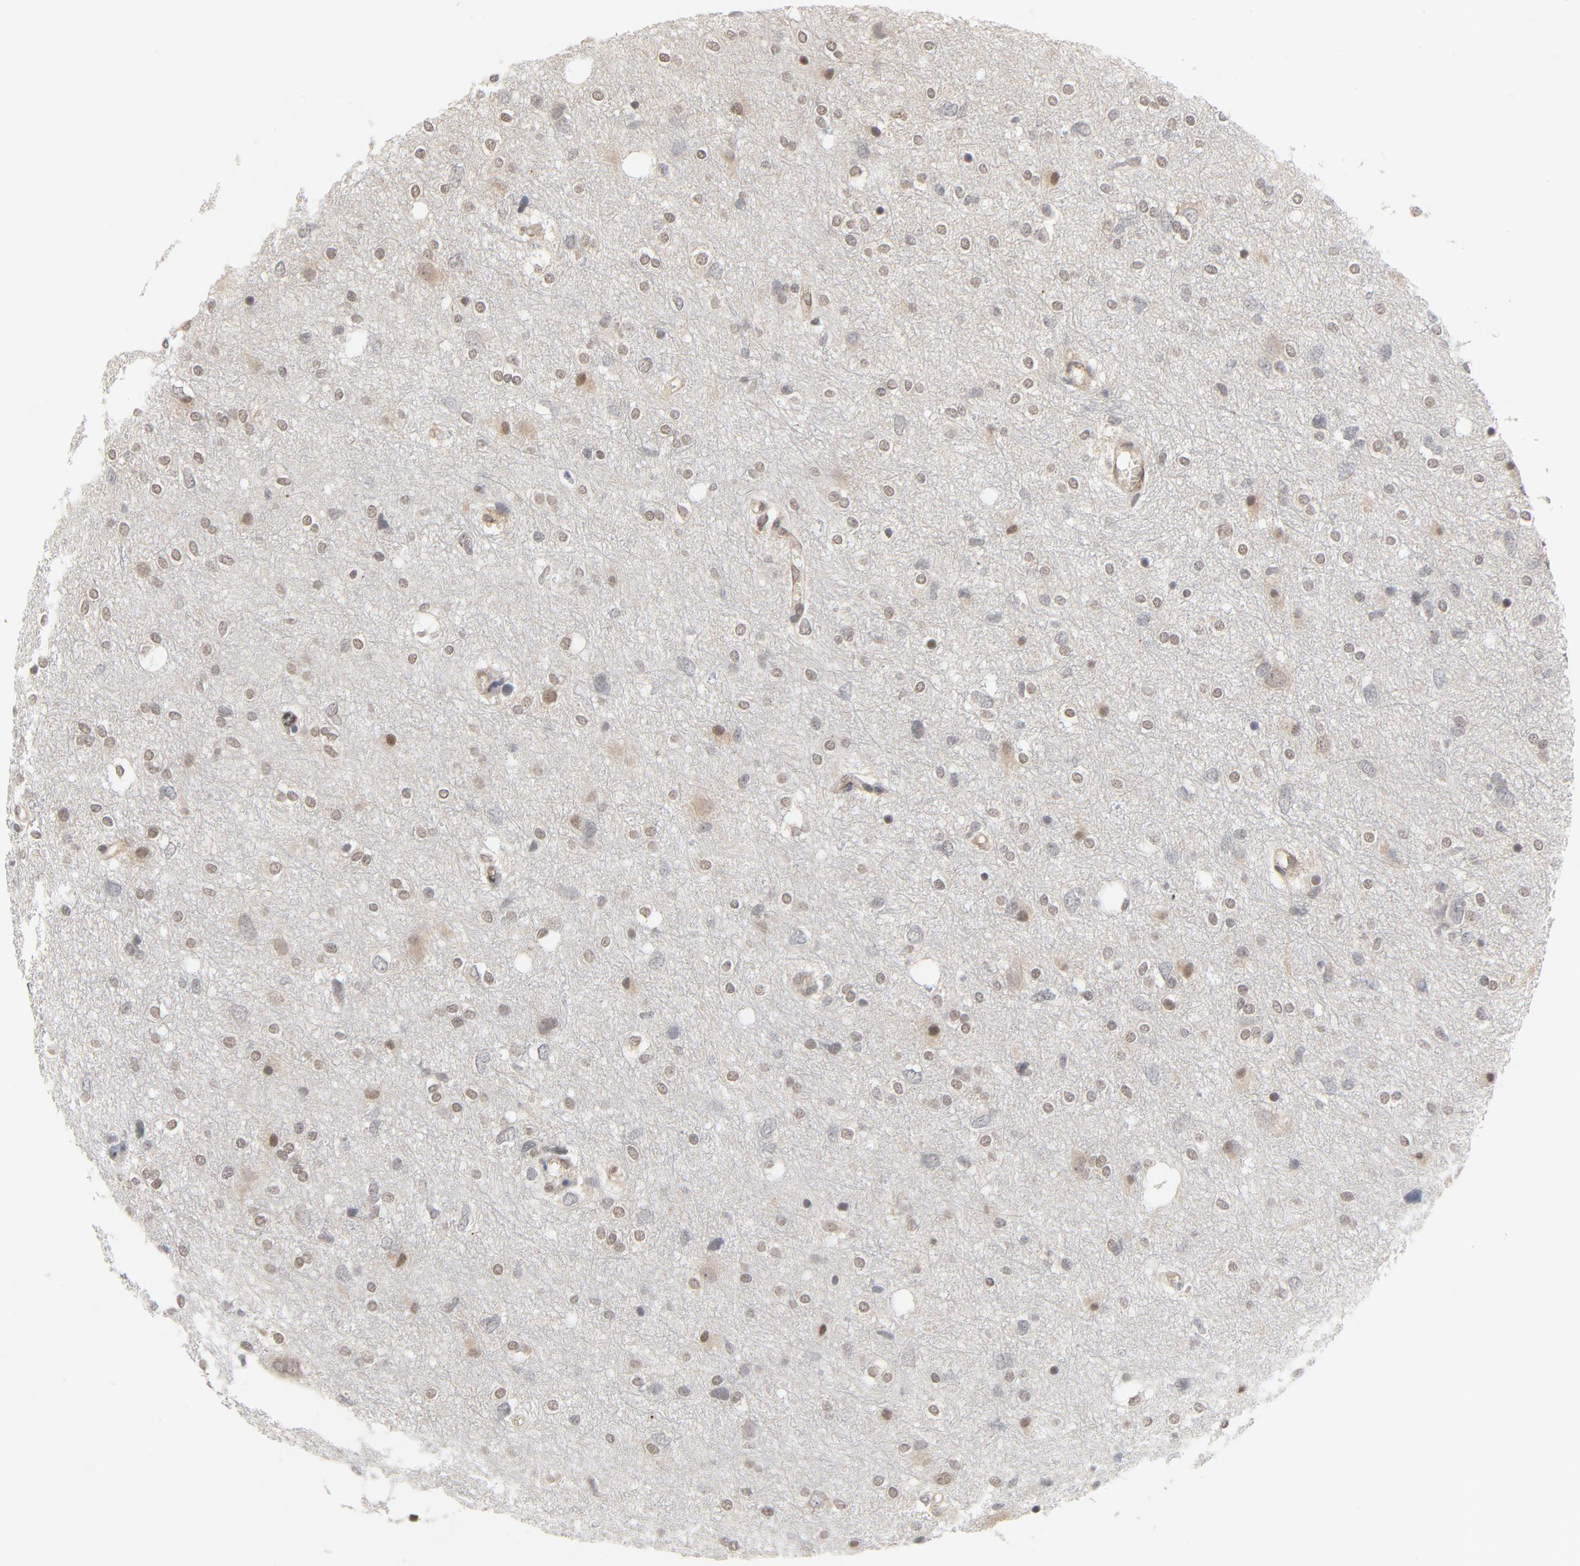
{"staining": {"intensity": "weak", "quantity": "<25%", "location": "cytoplasmic/membranous"}, "tissue": "glioma", "cell_type": "Tumor cells", "image_type": "cancer", "snomed": [{"axis": "morphology", "description": "Glioma, malignant, High grade"}, {"axis": "topography", "description": "Brain"}], "caption": "IHC micrograph of human glioma stained for a protein (brown), which reveals no staining in tumor cells.", "gene": "ITPR3", "patient": {"sex": "female", "age": 59}}